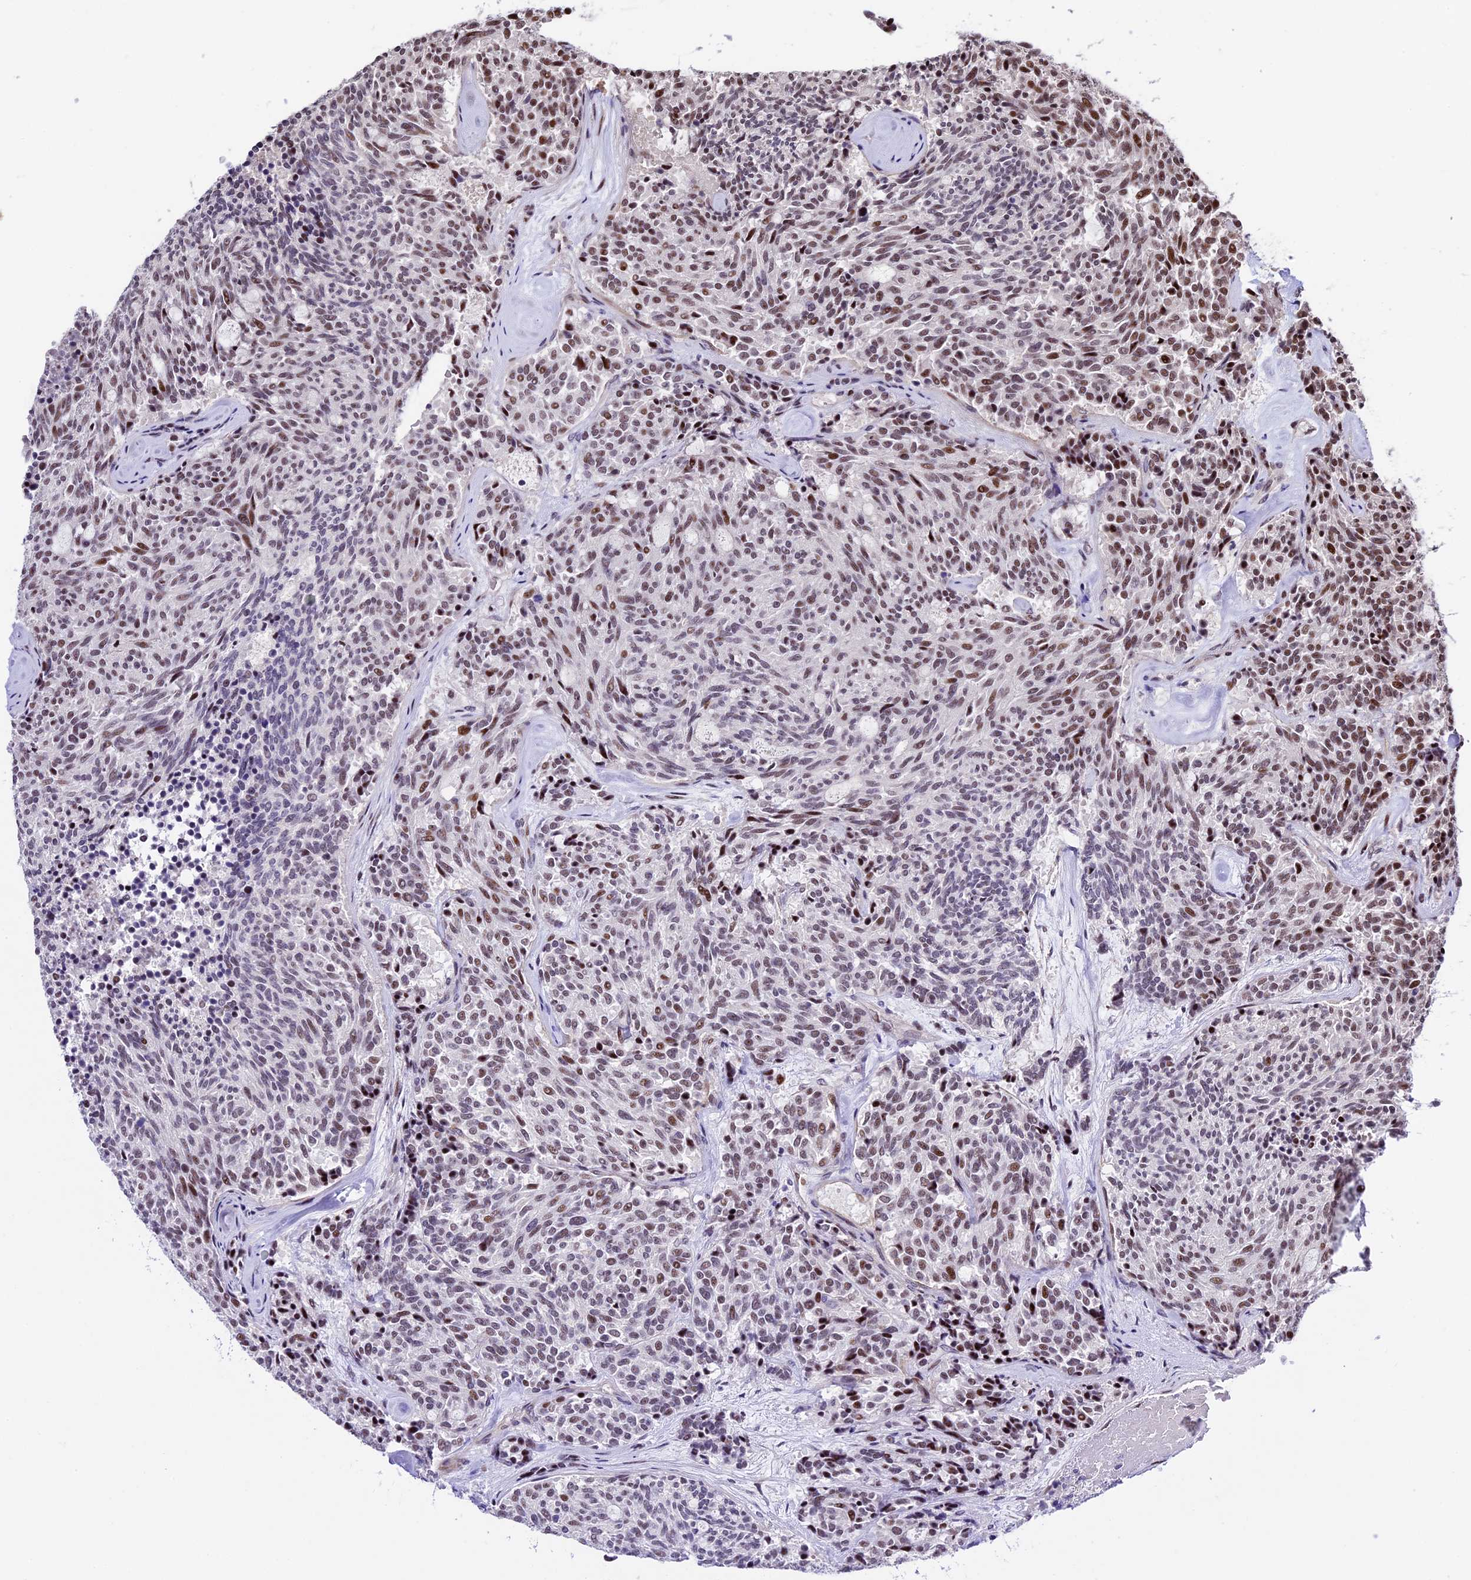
{"staining": {"intensity": "moderate", "quantity": "25%-75%", "location": "nuclear"}, "tissue": "carcinoid", "cell_type": "Tumor cells", "image_type": "cancer", "snomed": [{"axis": "morphology", "description": "Carcinoid, malignant, NOS"}, {"axis": "topography", "description": "Pancreas"}], "caption": "Immunohistochemistry (IHC) micrograph of neoplastic tissue: carcinoid stained using immunohistochemistry demonstrates medium levels of moderate protein expression localized specifically in the nuclear of tumor cells, appearing as a nuclear brown color.", "gene": "TCP11L2", "patient": {"sex": "female", "age": 54}}